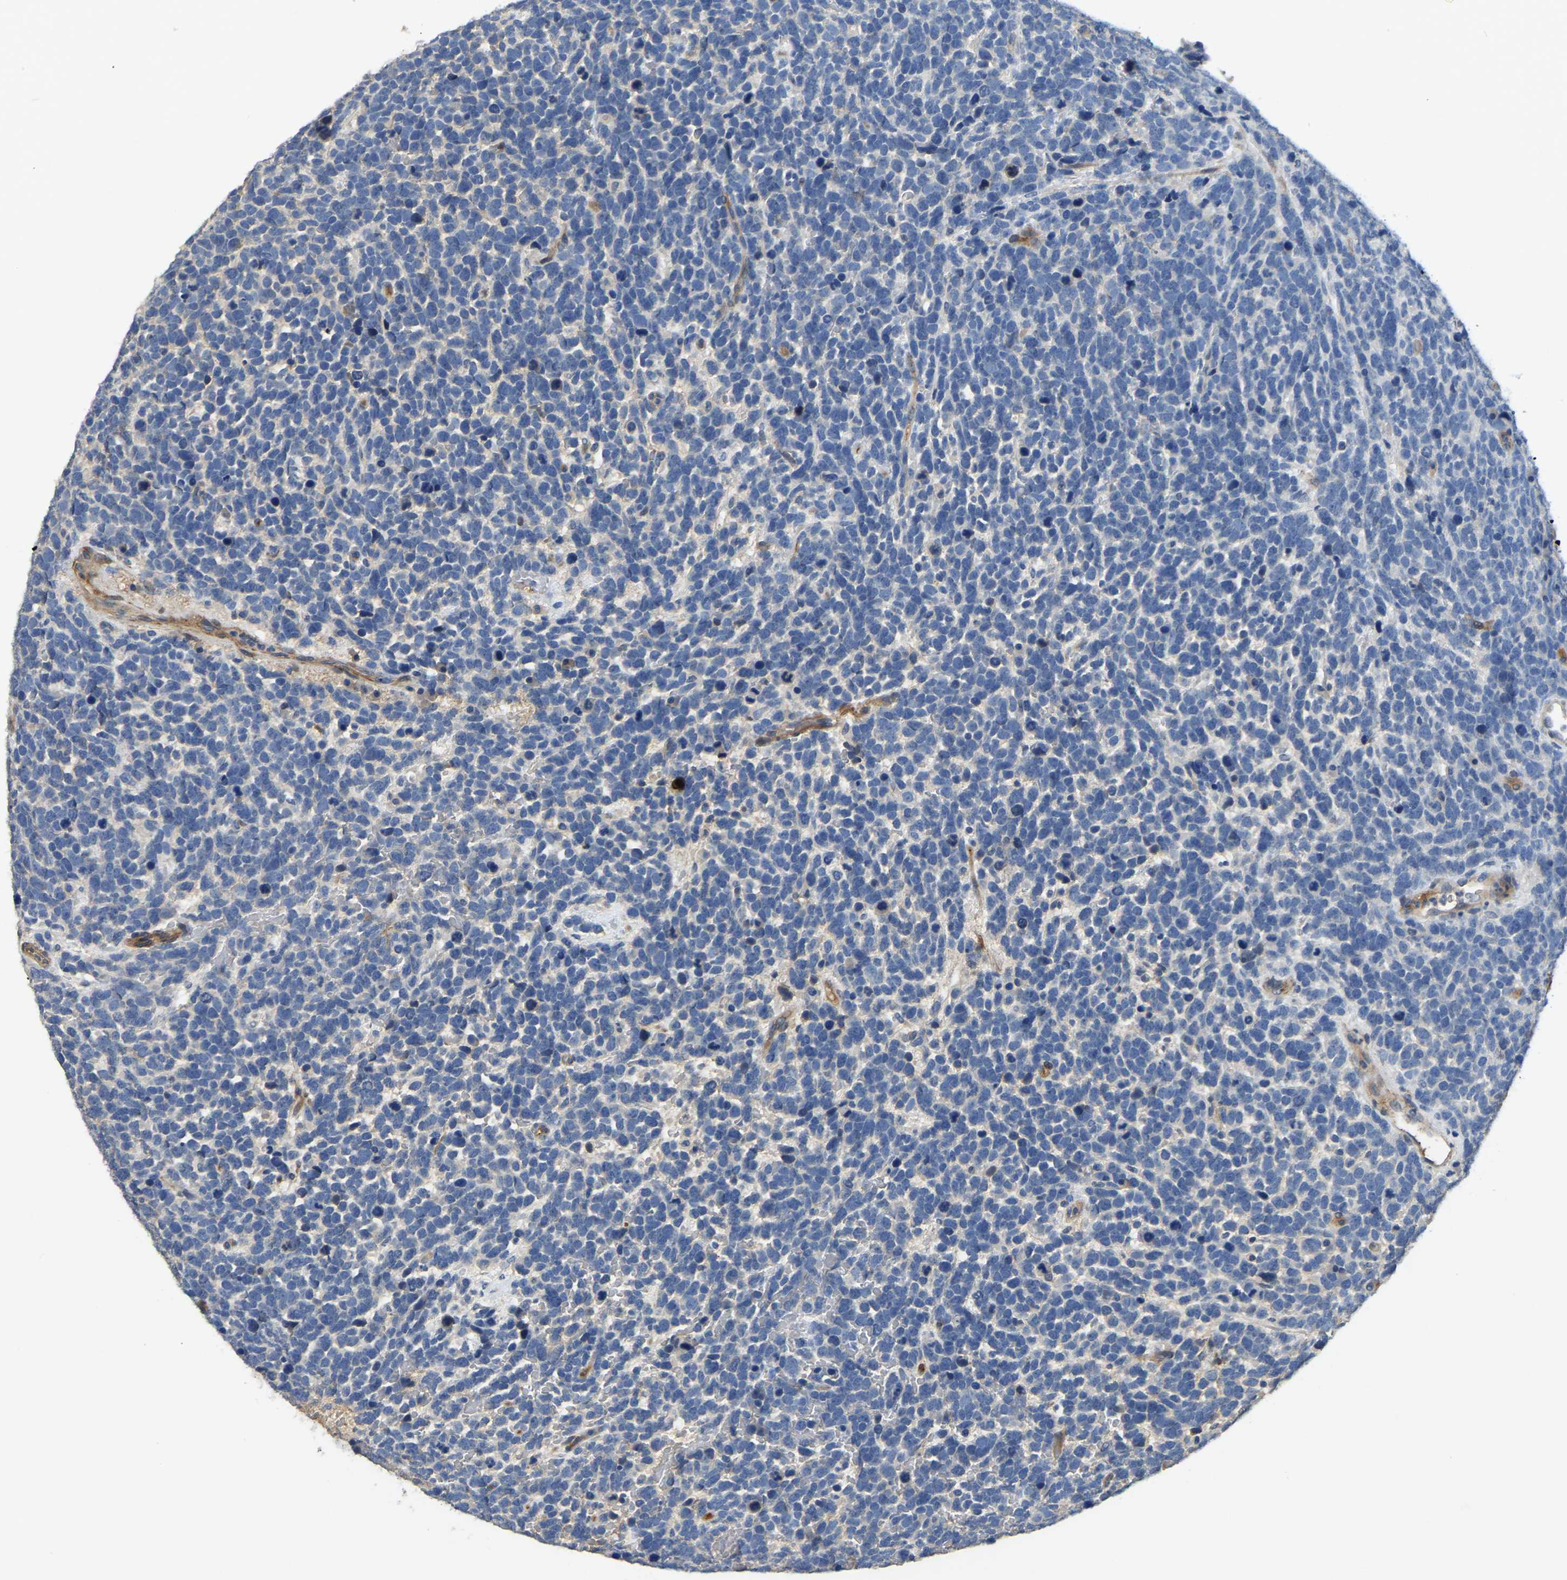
{"staining": {"intensity": "negative", "quantity": "none", "location": "none"}, "tissue": "urothelial cancer", "cell_type": "Tumor cells", "image_type": "cancer", "snomed": [{"axis": "morphology", "description": "Urothelial carcinoma, High grade"}, {"axis": "topography", "description": "Urinary bladder"}], "caption": "A high-resolution photomicrograph shows immunohistochemistry (IHC) staining of urothelial cancer, which reveals no significant staining in tumor cells.", "gene": "HIGD2B", "patient": {"sex": "female", "age": 82}}